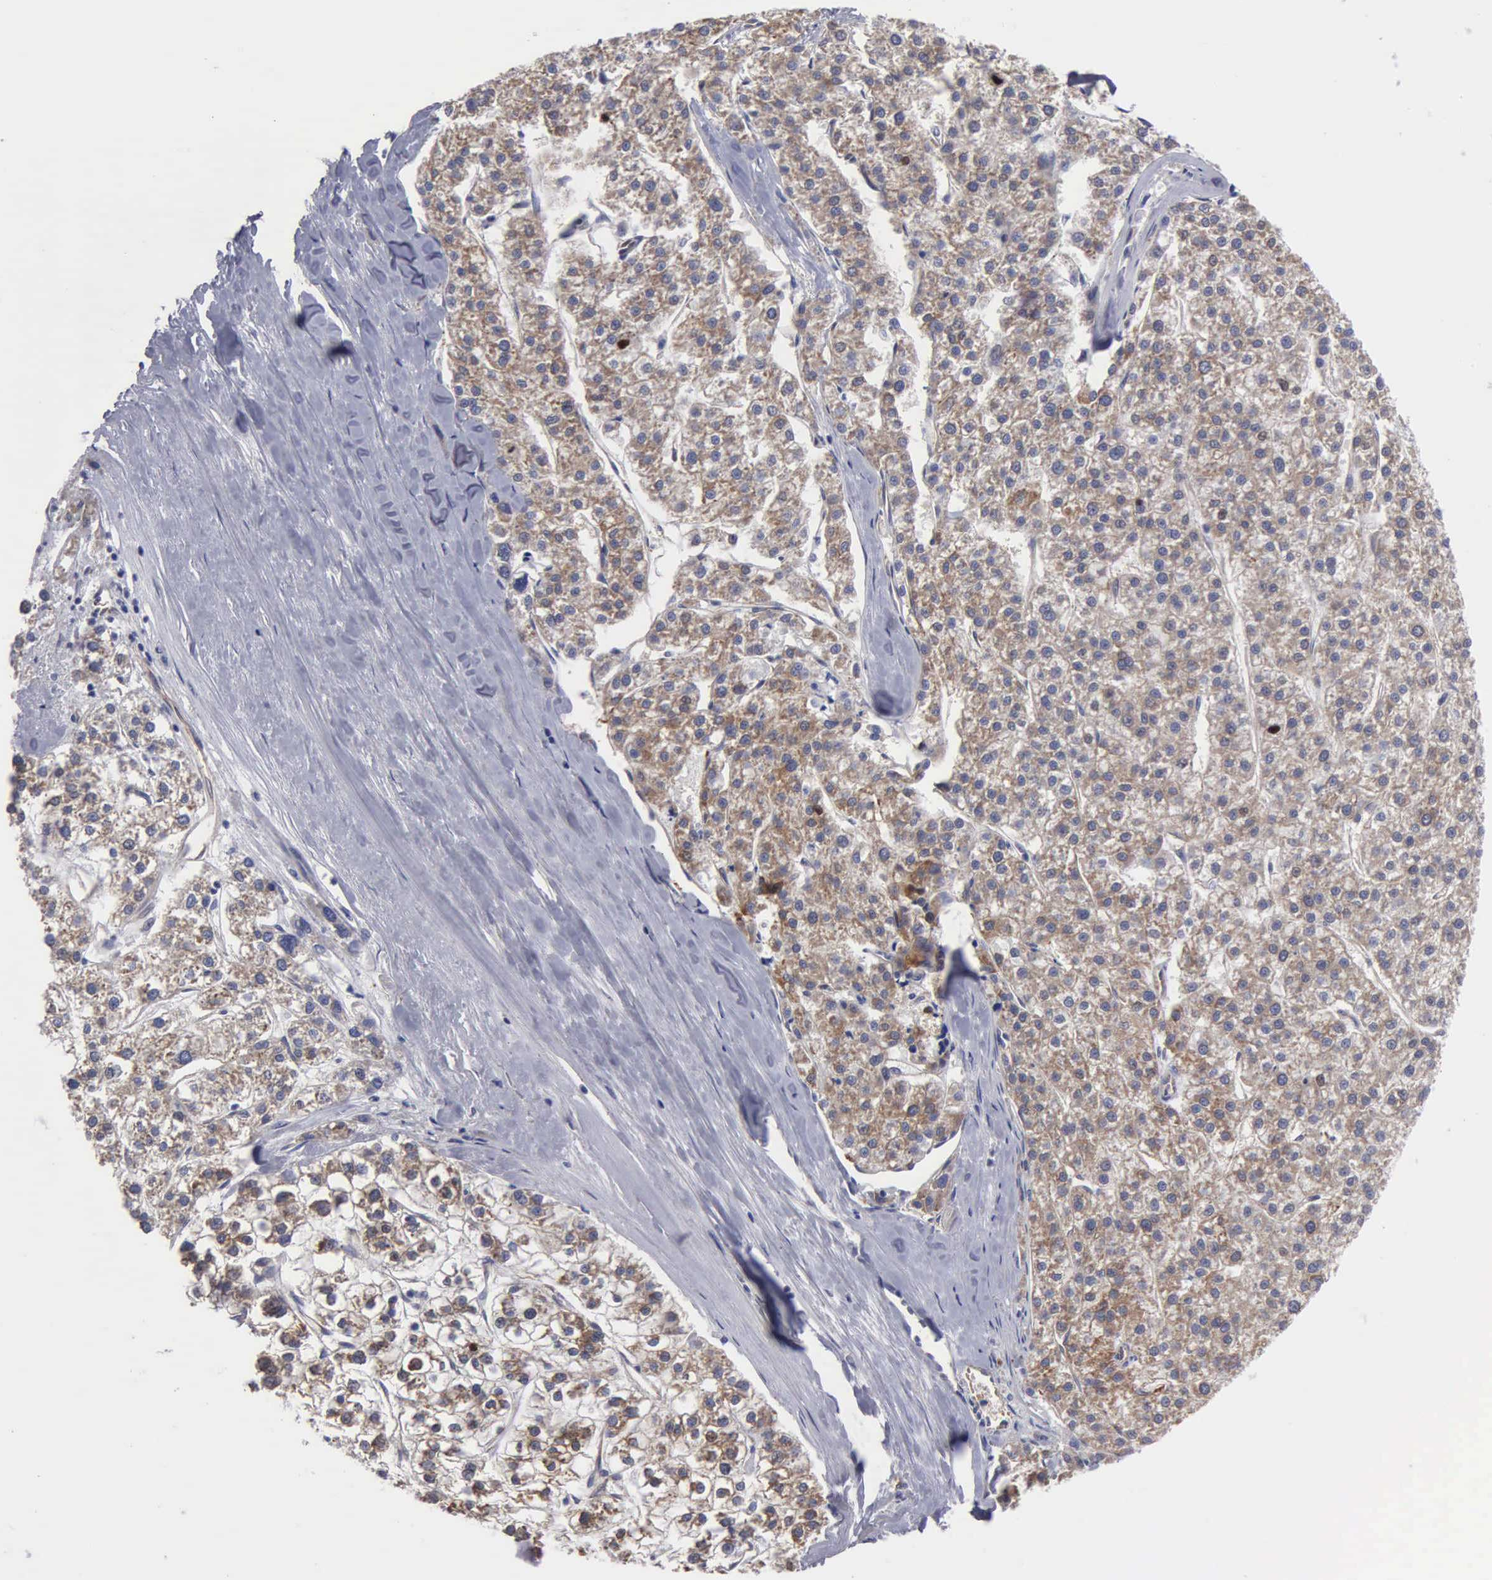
{"staining": {"intensity": "weak", "quantity": ">75%", "location": "cytoplasmic/membranous"}, "tissue": "liver cancer", "cell_type": "Tumor cells", "image_type": "cancer", "snomed": [{"axis": "morphology", "description": "Carcinoma, Hepatocellular, NOS"}, {"axis": "topography", "description": "Liver"}], "caption": "Protein analysis of liver cancer tissue shows weak cytoplasmic/membranous expression in approximately >75% of tumor cells.", "gene": "RDX", "patient": {"sex": "female", "age": 85}}